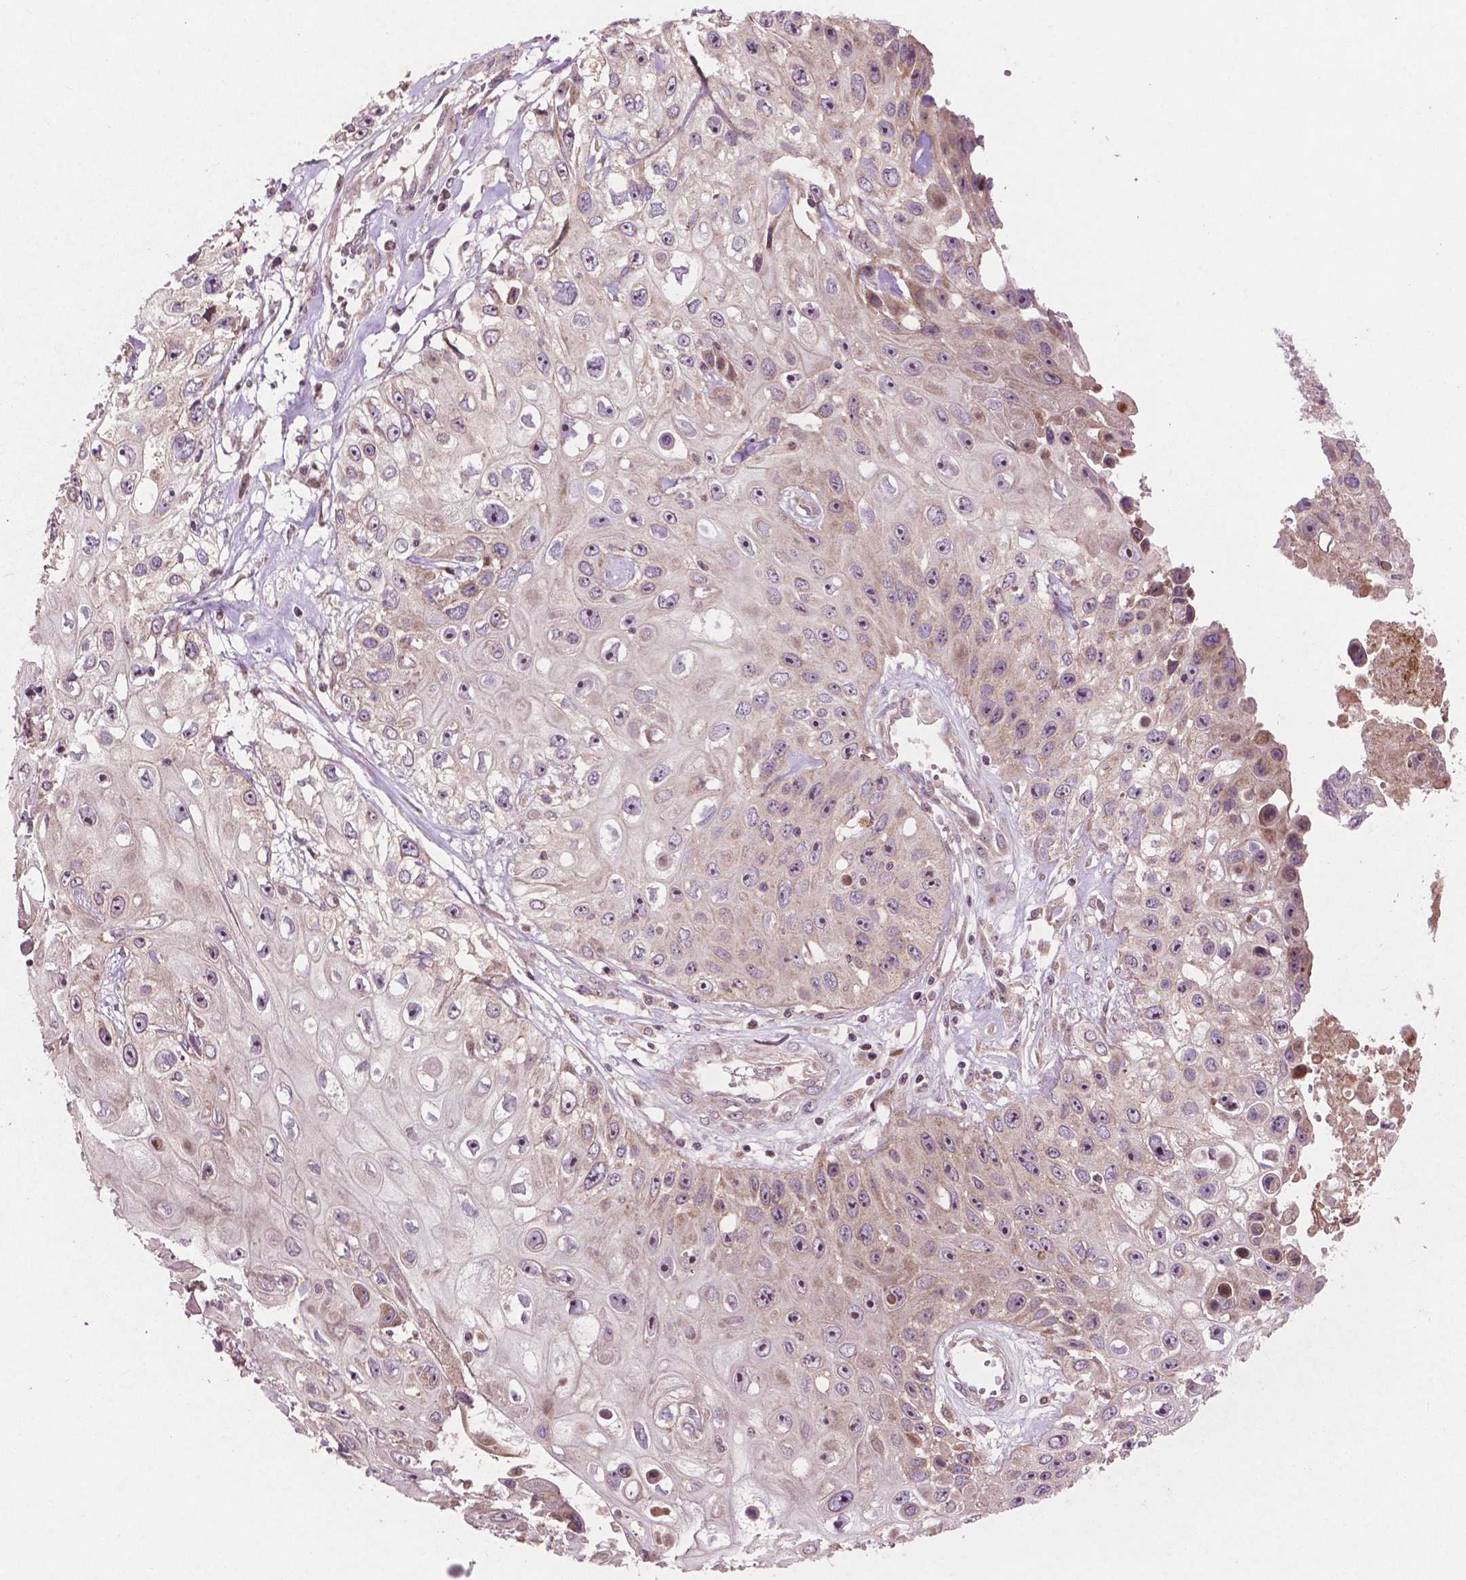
{"staining": {"intensity": "weak", "quantity": "25%-75%", "location": "cytoplasmic/membranous,nuclear"}, "tissue": "skin cancer", "cell_type": "Tumor cells", "image_type": "cancer", "snomed": [{"axis": "morphology", "description": "Squamous cell carcinoma, NOS"}, {"axis": "topography", "description": "Skin"}], "caption": "Immunohistochemistry image of neoplastic tissue: squamous cell carcinoma (skin) stained using immunohistochemistry reveals low levels of weak protein expression localized specifically in the cytoplasmic/membranous and nuclear of tumor cells, appearing as a cytoplasmic/membranous and nuclear brown color.", "gene": "B3GALNT2", "patient": {"sex": "male", "age": 82}}